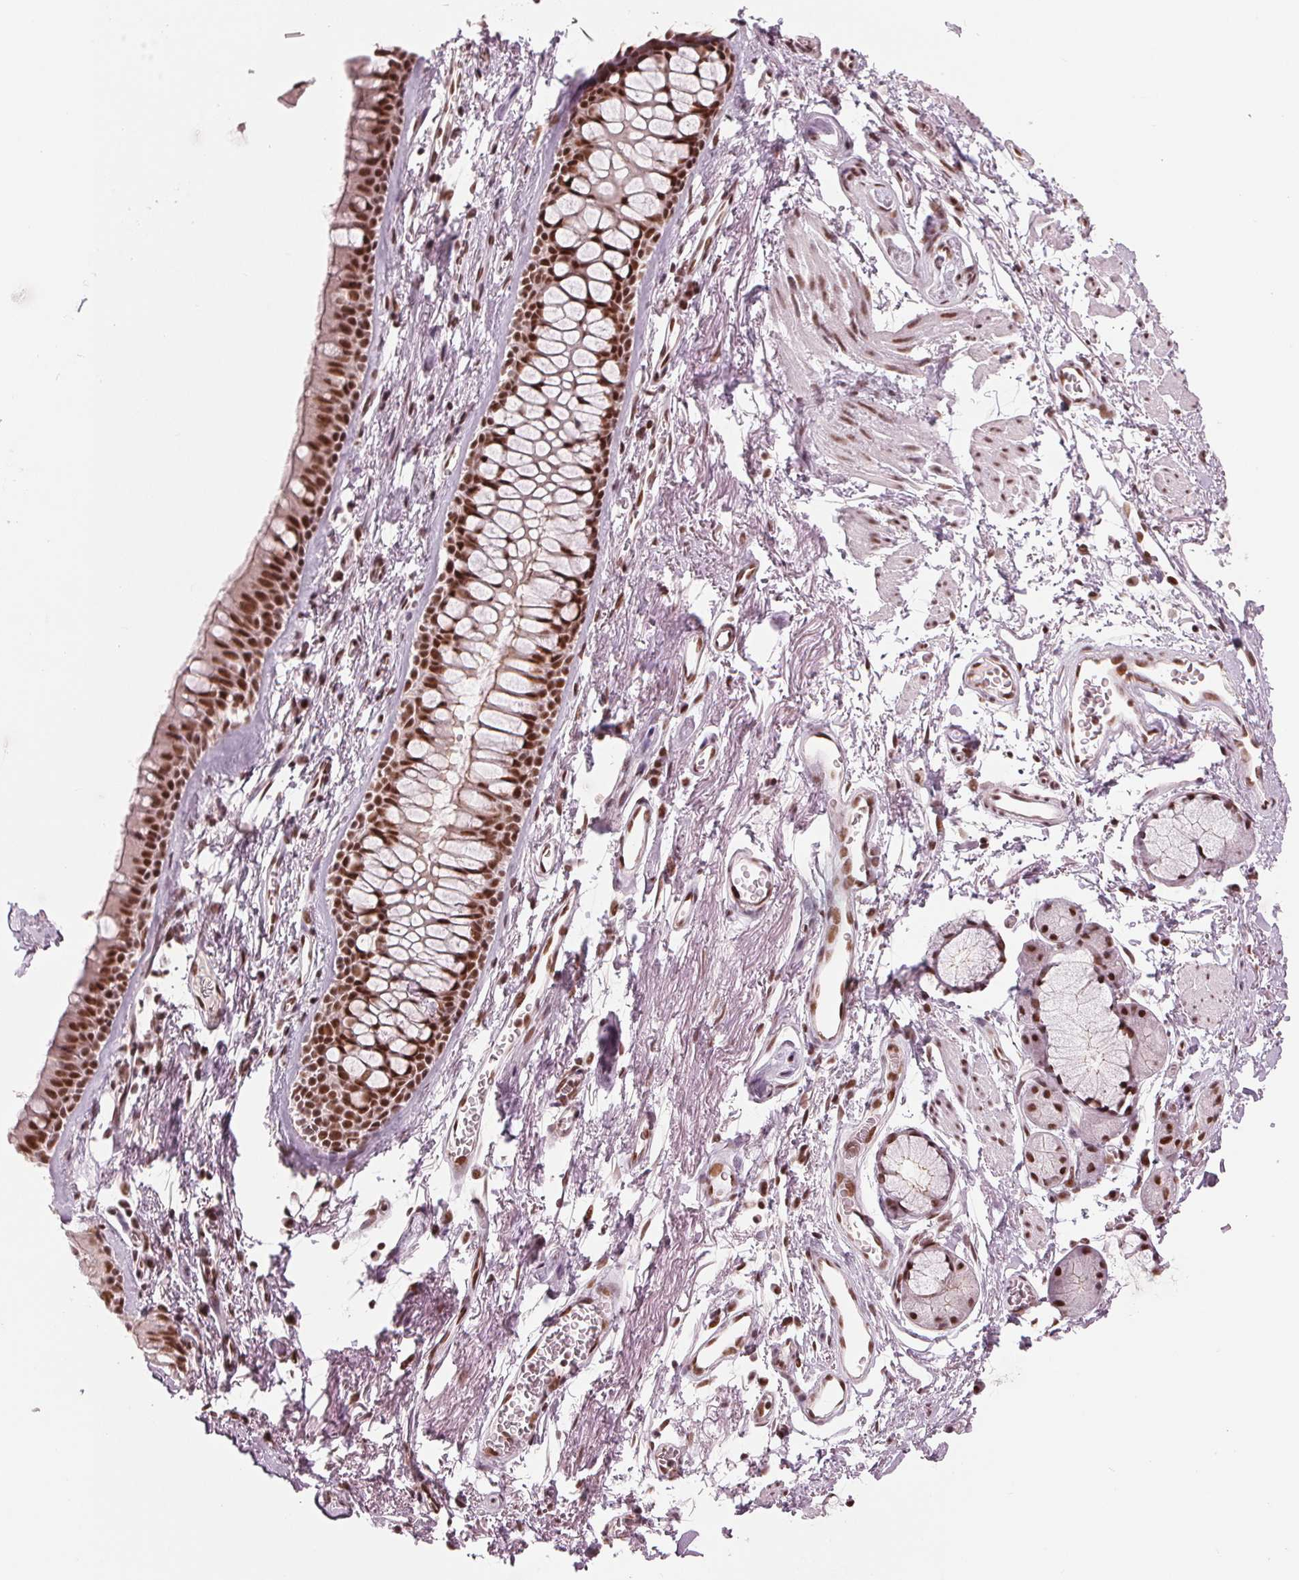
{"staining": {"intensity": "strong", "quantity": ">75%", "location": "cytoplasmic/membranous,nuclear"}, "tissue": "soft tissue", "cell_type": "Fibroblasts", "image_type": "normal", "snomed": [{"axis": "morphology", "description": "Normal tissue, NOS"}, {"axis": "topography", "description": "Cartilage tissue"}, {"axis": "topography", "description": "Bronchus"}], "caption": "IHC image of benign human soft tissue stained for a protein (brown), which shows high levels of strong cytoplasmic/membranous,nuclear expression in approximately >75% of fibroblasts.", "gene": "LSM2", "patient": {"sex": "female", "age": 79}}